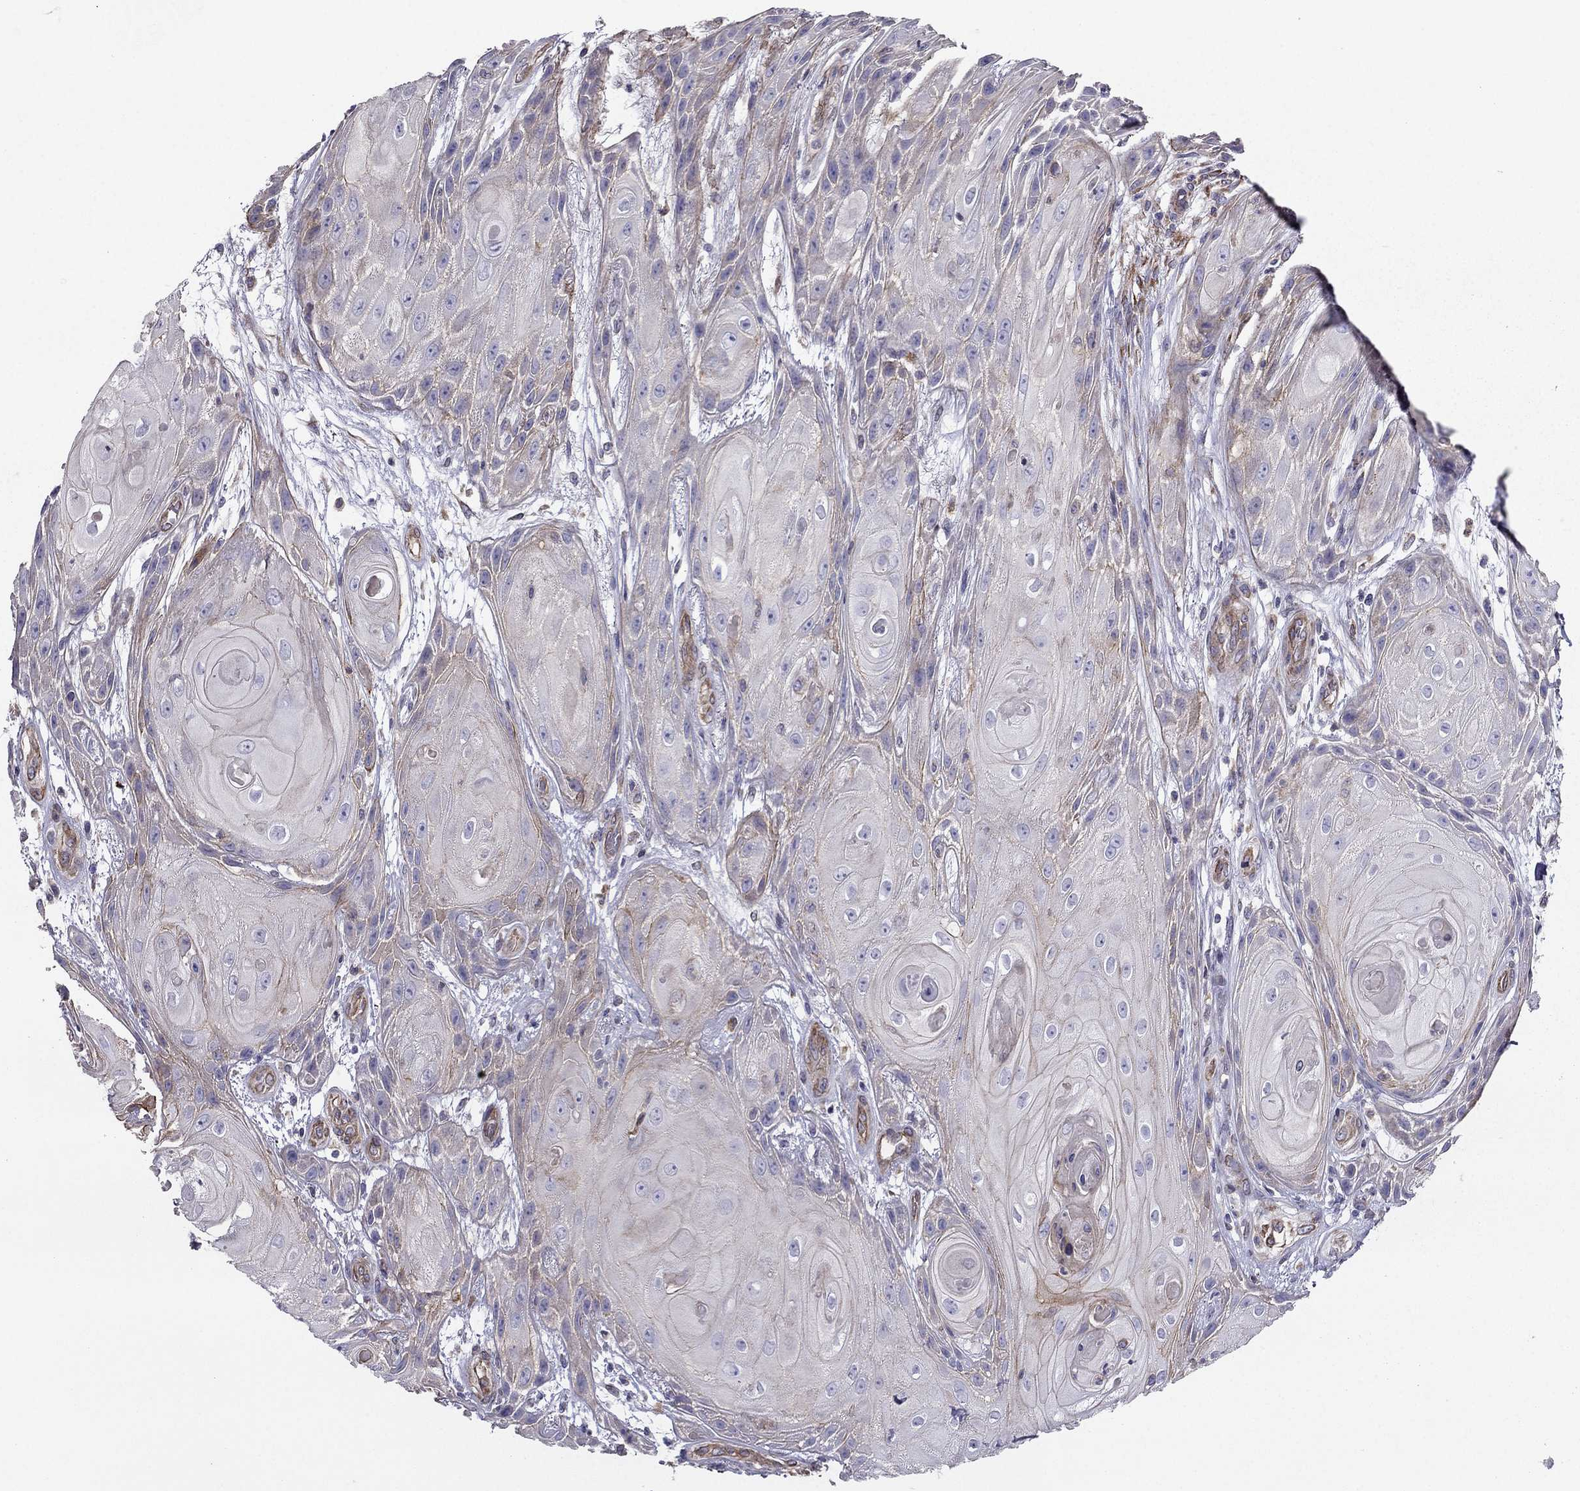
{"staining": {"intensity": "moderate", "quantity": "<25%", "location": "cytoplasmic/membranous"}, "tissue": "skin cancer", "cell_type": "Tumor cells", "image_type": "cancer", "snomed": [{"axis": "morphology", "description": "Squamous cell carcinoma, NOS"}, {"axis": "topography", "description": "Skin"}], "caption": "IHC photomicrograph of squamous cell carcinoma (skin) stained for a protein (brown), which shows low levels of moderate cytoplasmic/membranous staining in approximately <25% of tumor cells.", "gene": "ENOX1", "patient": {"sex": "male", "age": 62}}